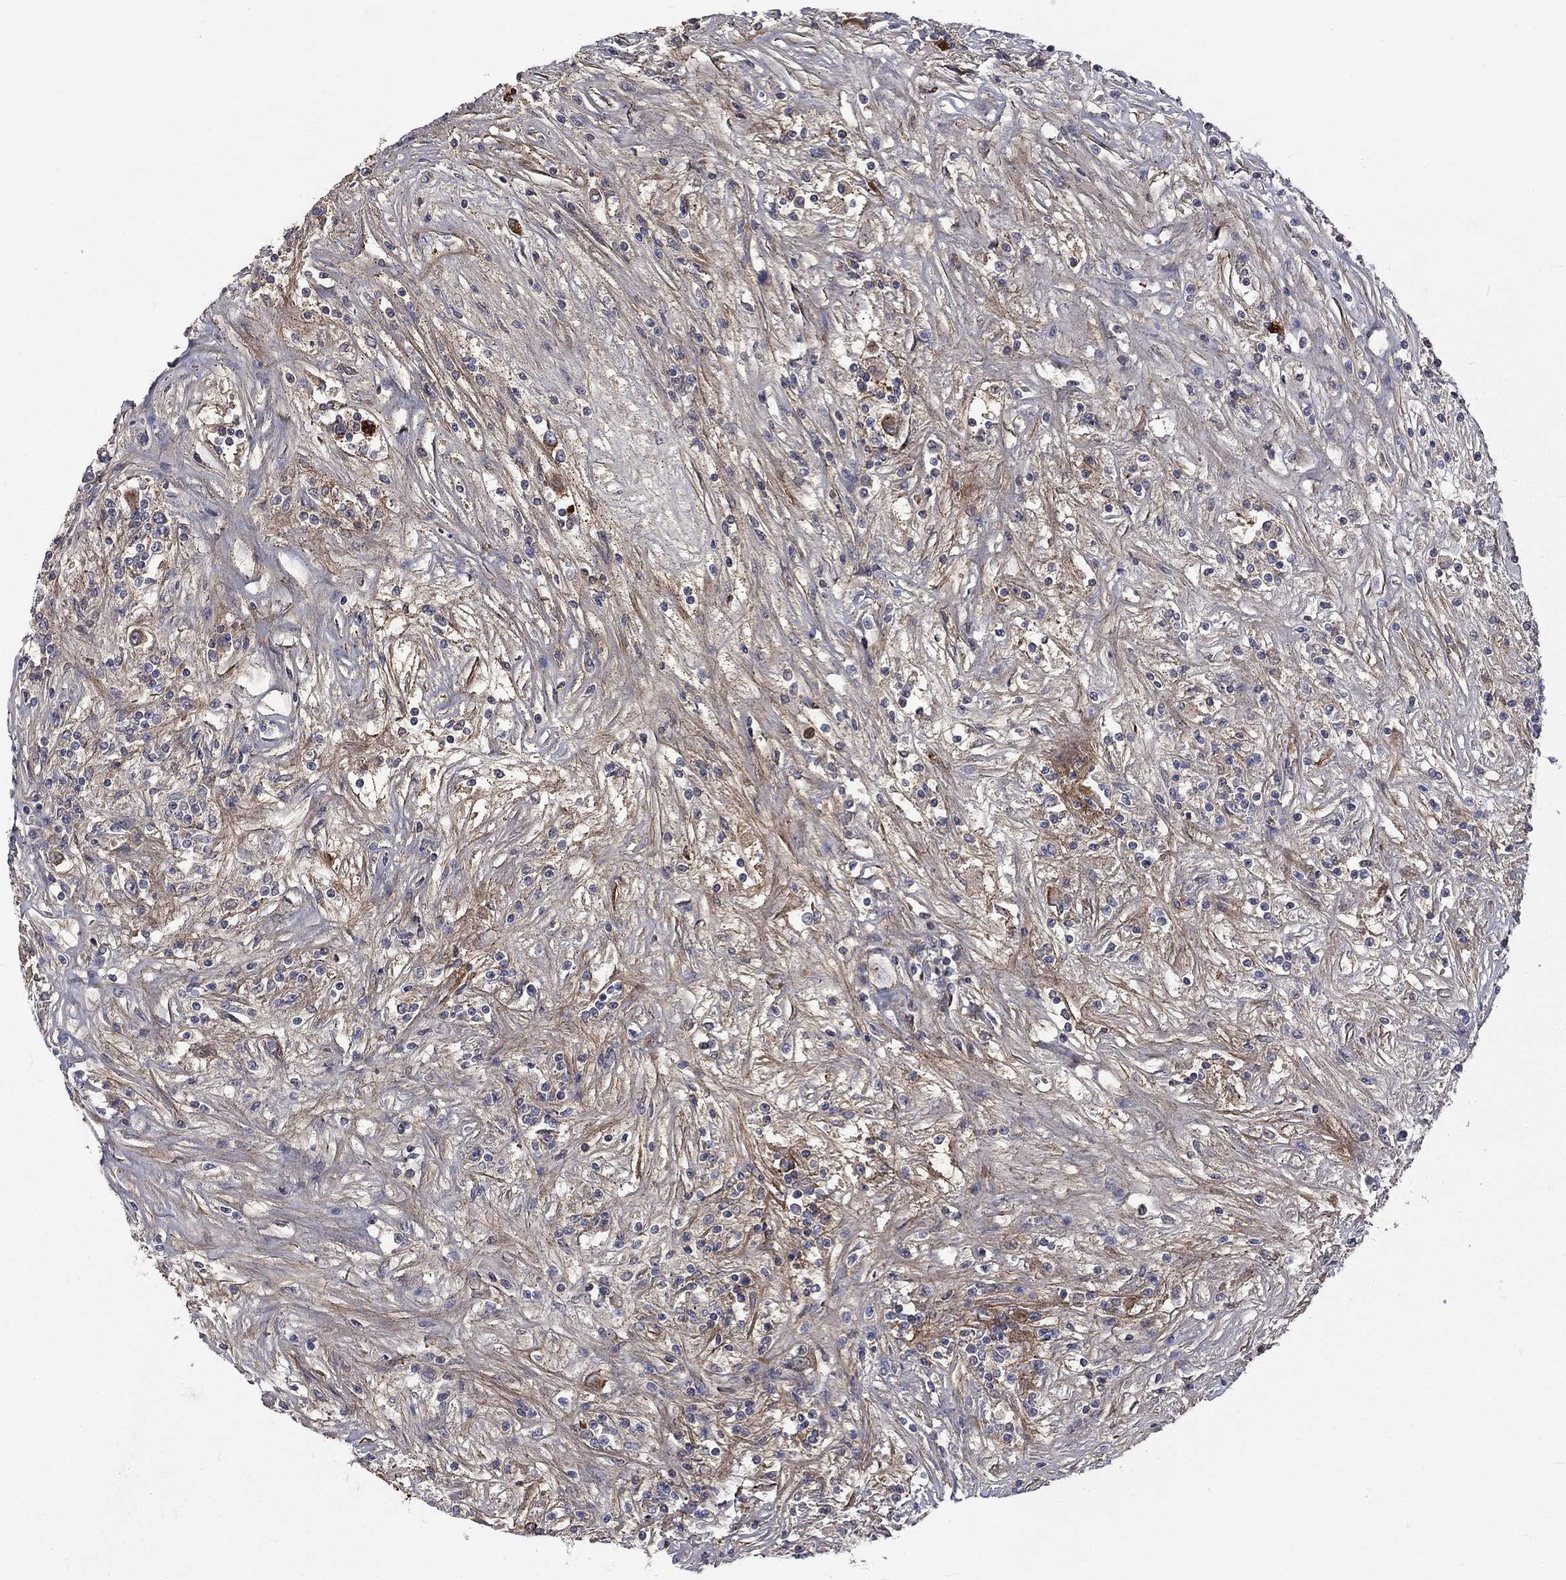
{"staining": {"intensity": "weak", "quantity": "<25%", "location": "cytoplasmic/membranous"}, "tissue": "renal cancer", "cell_type": "Tumor cells", "image_type": "cancer", "snomed": [{"axis": "morphology", "description": "Adenocarcinoma, NOS"}, {"axis": "topography", "description": "Kidney"}], "caption": "Immunohistochemistry (IHC) of adenocarcinoma (renal) exhibits no expression in tumor cells.", "gene": "VCAN", "patient": {"sex": "female", "age": 67}}